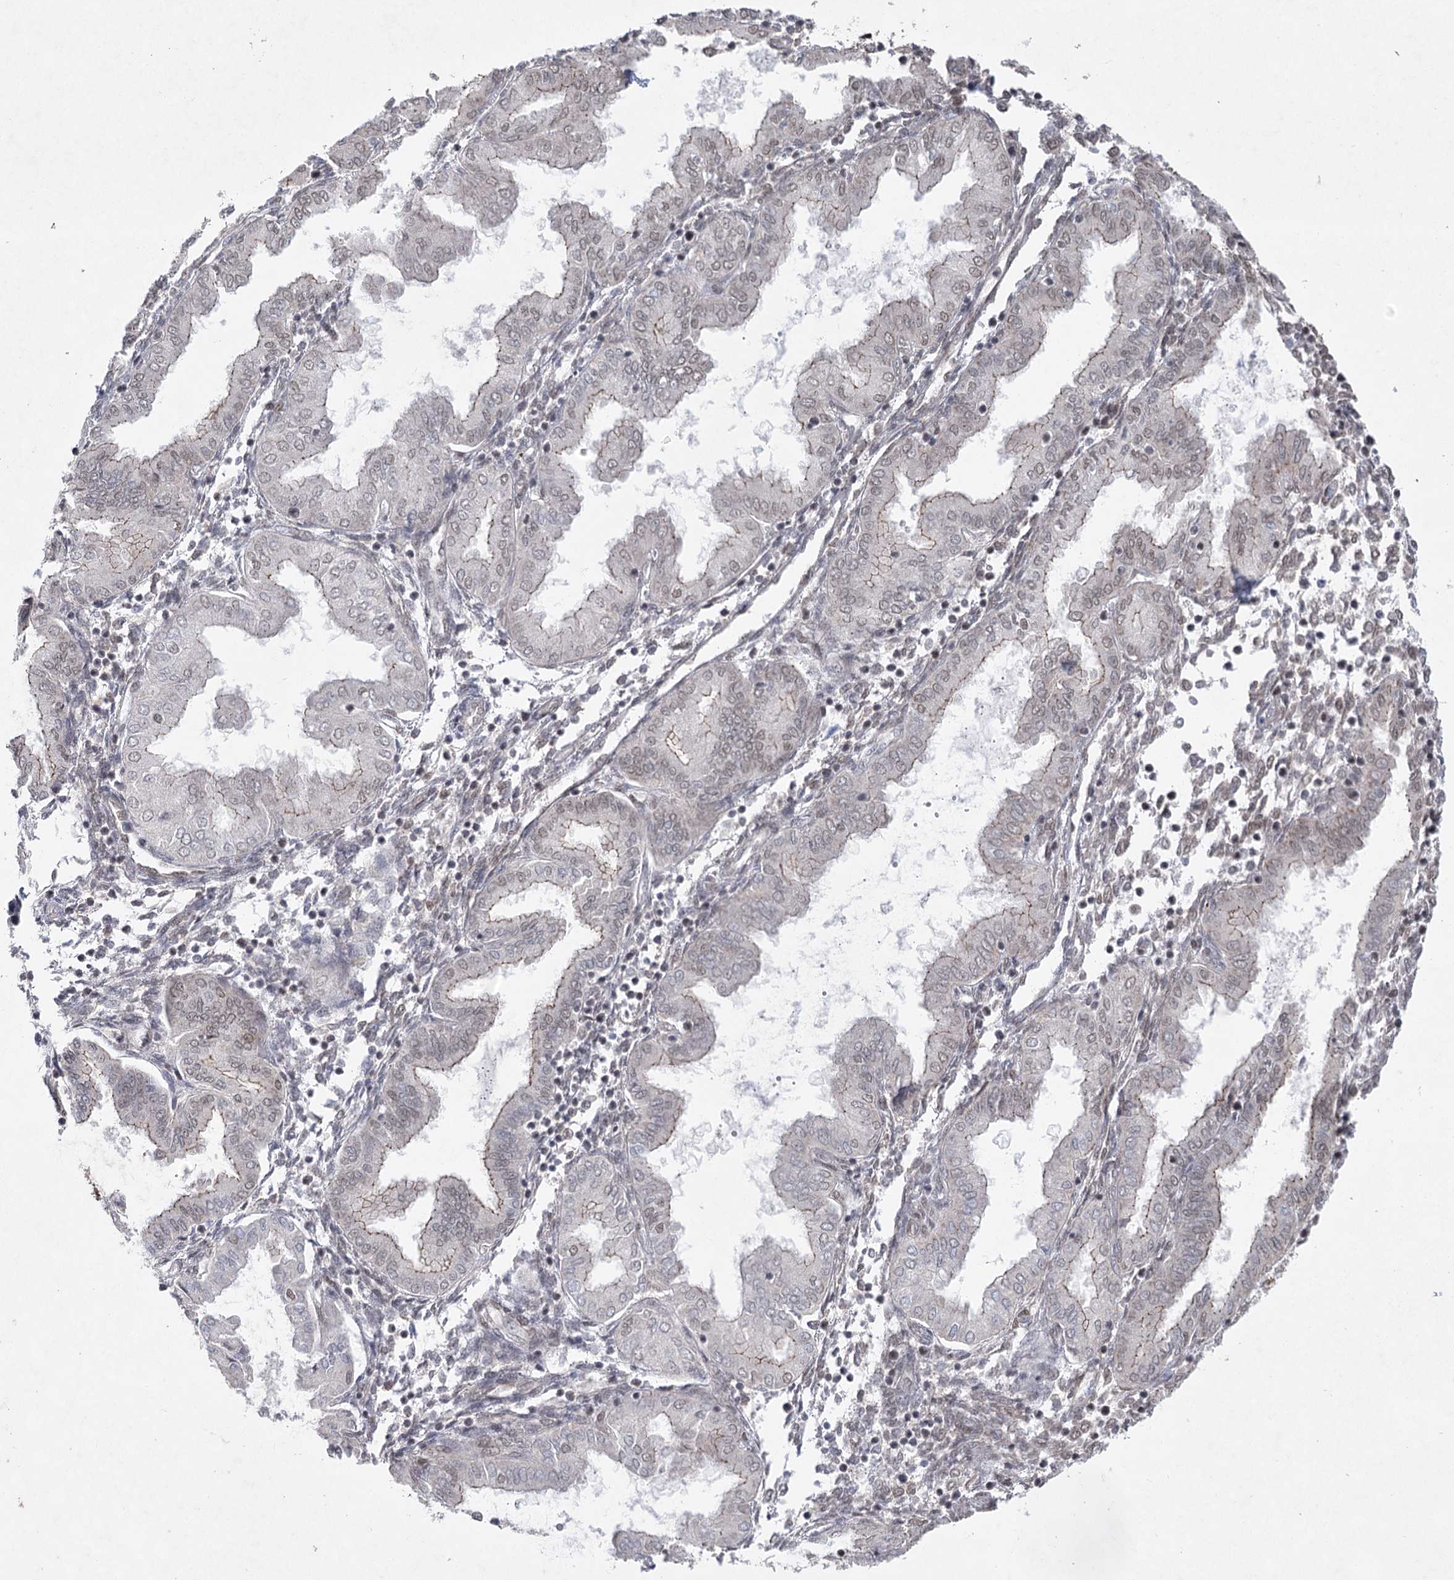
{"staining": {"intensity": "moderate", "quantity": "25%-75%", "location": "nuclear"}, "tissue": "endometrium", "cell_type": "Cells in endometrial stroma", "image_type": "normal", "snomed": [{"axis": "morphology", "description": "Normal tissue, NOS"}, {"axis": "topography", "description": "Endometrium"}], "caption": "Immunohistochemistry image of benign endometrium: endometrium stained using immunohistochemistry reveals medium levels of moderate protein expression localized specifically in the nuclear of cells in endometrial stroma, appearing as a nuclear brown color.", "gene": "ZCCHC8", "patient": {"sex": "female", "age": 53}}